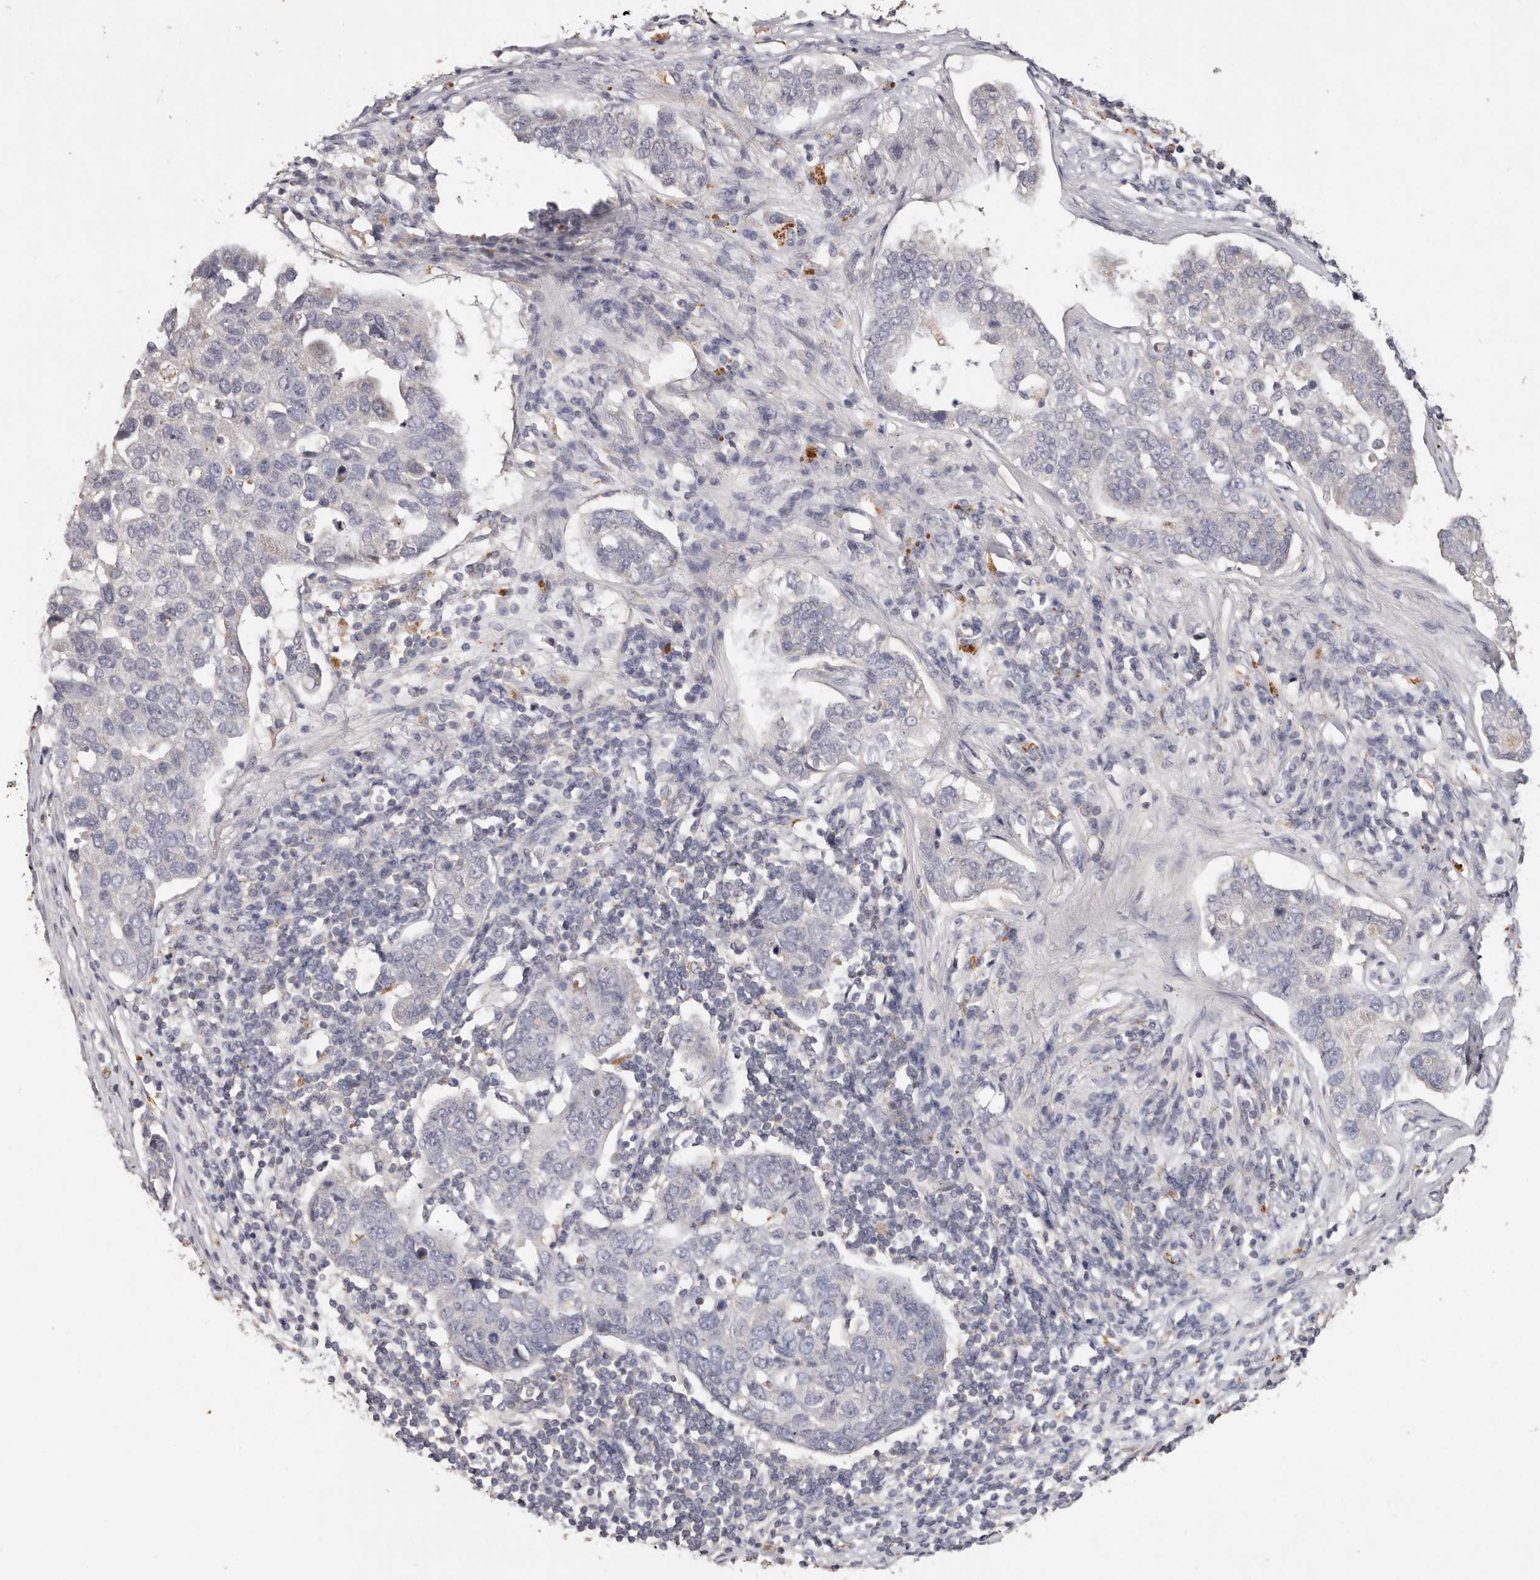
{"staining": {"intensity": "negative", "quantity": "none", "location": "none"}, "tissue": "pancreatic cancer", "cell_type": "Tumor cells", "image_type": "cancer", "snomed": [{"axis": "morphology", "description": "Adenocarcinoma, NOS"}, {"axis": "topography", "description": "Pancreas"}], "caption": "This is an immunohistochemistry (IHC) micrograph of adenocarcinoma (pancreatic). There is no positivity in tumor cells.", "gene": "THBS3", "patient": {"sex": "female", "age": 61}}